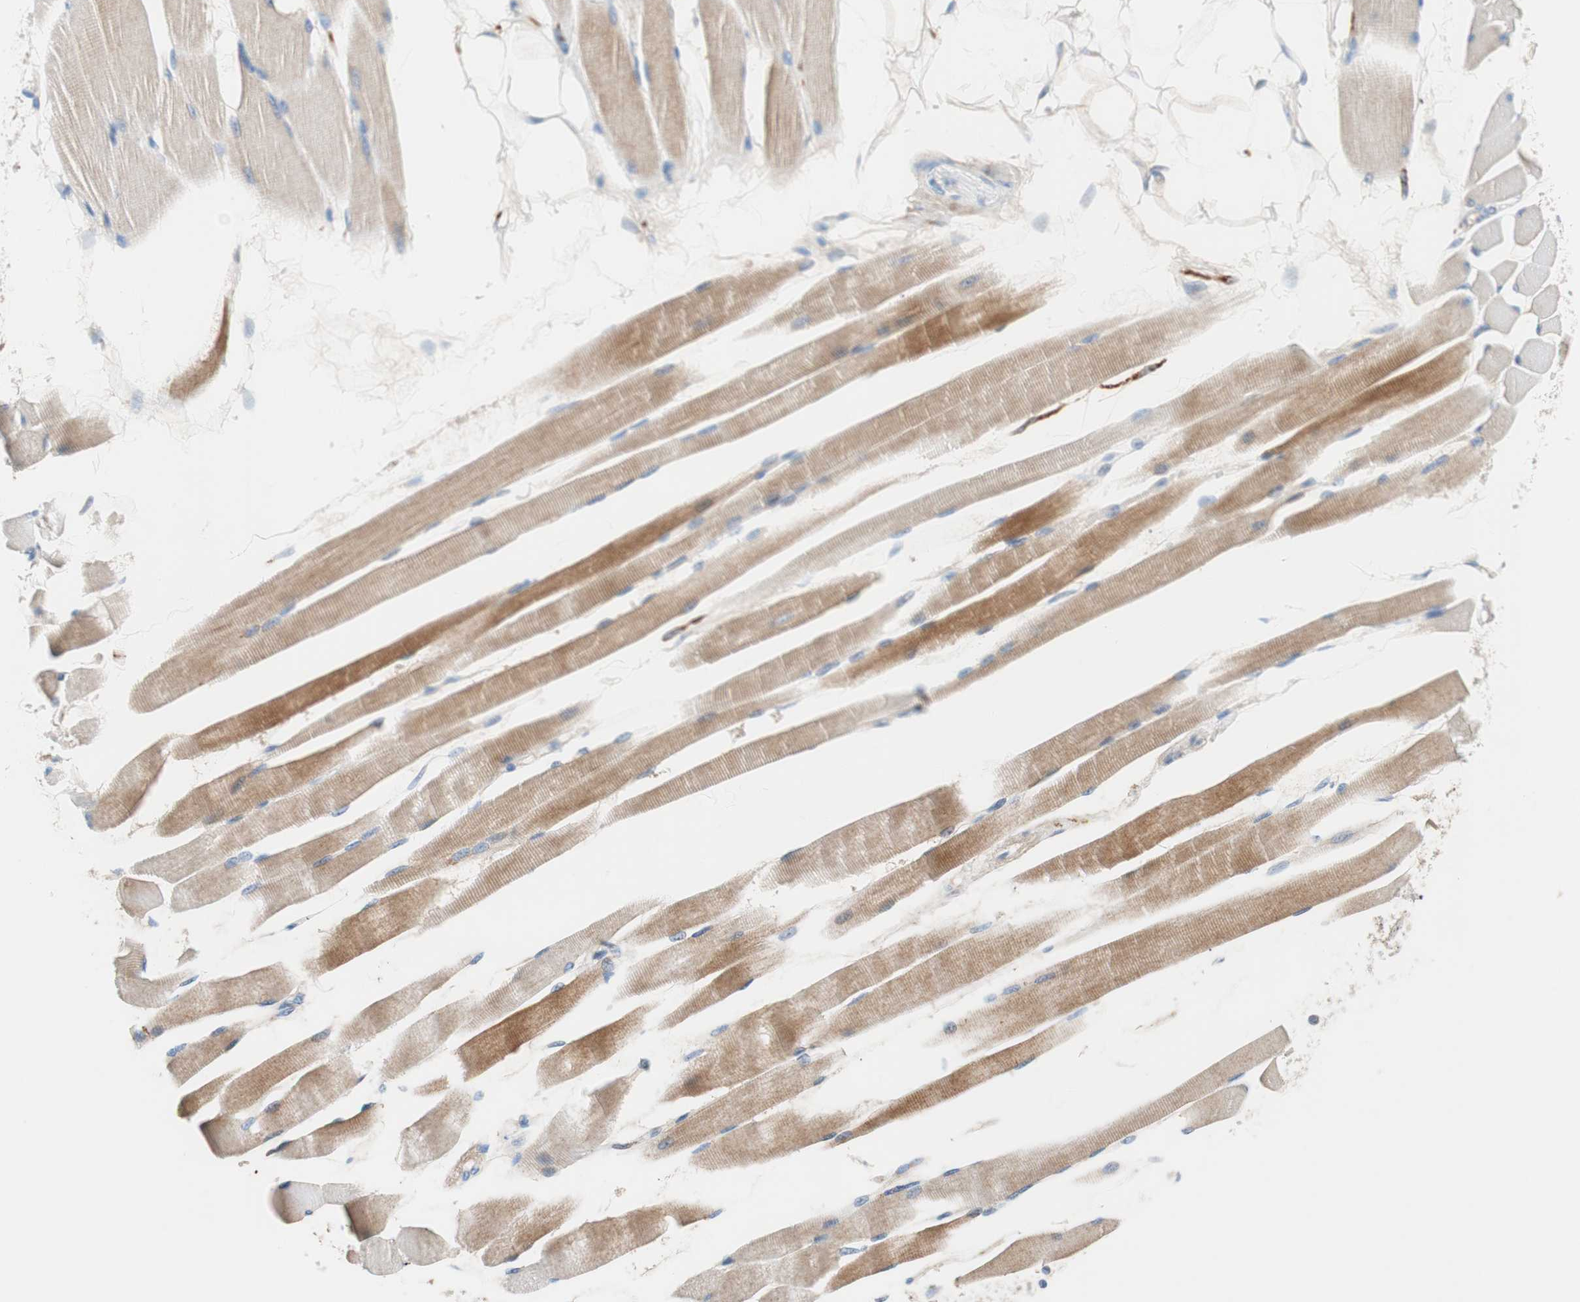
{"staining": {"intensity": "moderate", "quantity": ">75%", "location": "cytoplasmic/membranous"}, "tissue": "skeletal muscle", "cell_type": "Myocytes", "image_type": "normal", "snomed": [{"axis": "morphology", "description": "Normal tissue, NOS"}, {"axis": "topography", "description": "Skeletal muscle"}, {"axis": "topography", "description": "Peripheral nerve tissue"}], "caption": "Protein analysis of benign skeletal muscle displays moderate cytoplasmic/membranous staining in about >75% of myocytes.", "gene": "RBP4", "patient": {"sex": "female", "age": 84}}